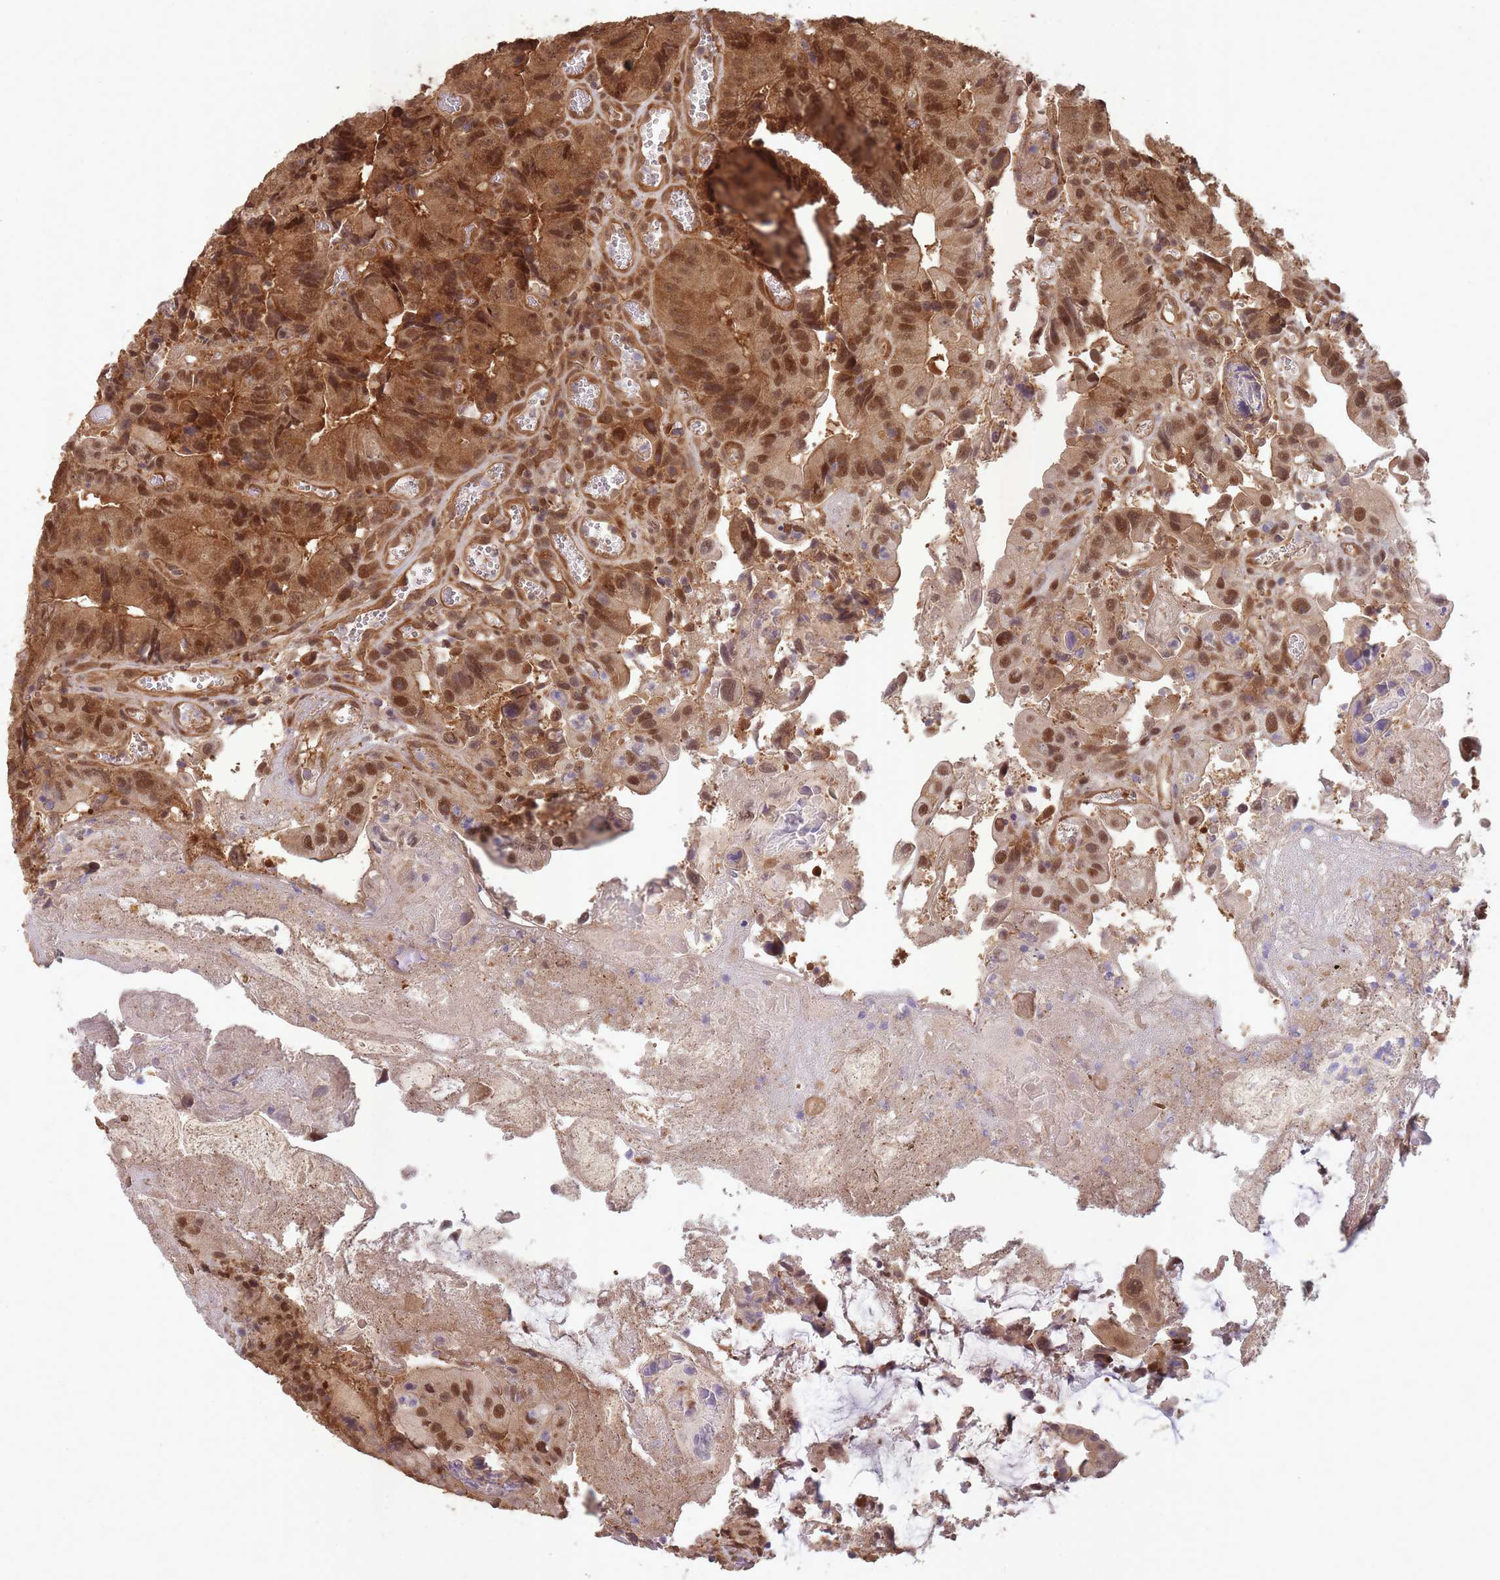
{"staining": {"intensity": "moderate", "quantity": ">75%", "location": "cytoplasmic/membranous,nuclear"}, "tissue": "colorectal cancer", "cell_type": "Tumor cells", "image_type": "cancer", "snomed": [{"axis": "morphology", "description": "Adenocarcinoma, NOS"}, {"axis": "topography", "description": "Colon"}], "caption": "Tumor cells exhibit medium levels of moderate cytoplasmic/membranous and nuclear positivity in about >75% of cells in colorectal adenocarcinoma.", "gene": "PPP6R3", "patient": {"sex": "female", "age": 86}}